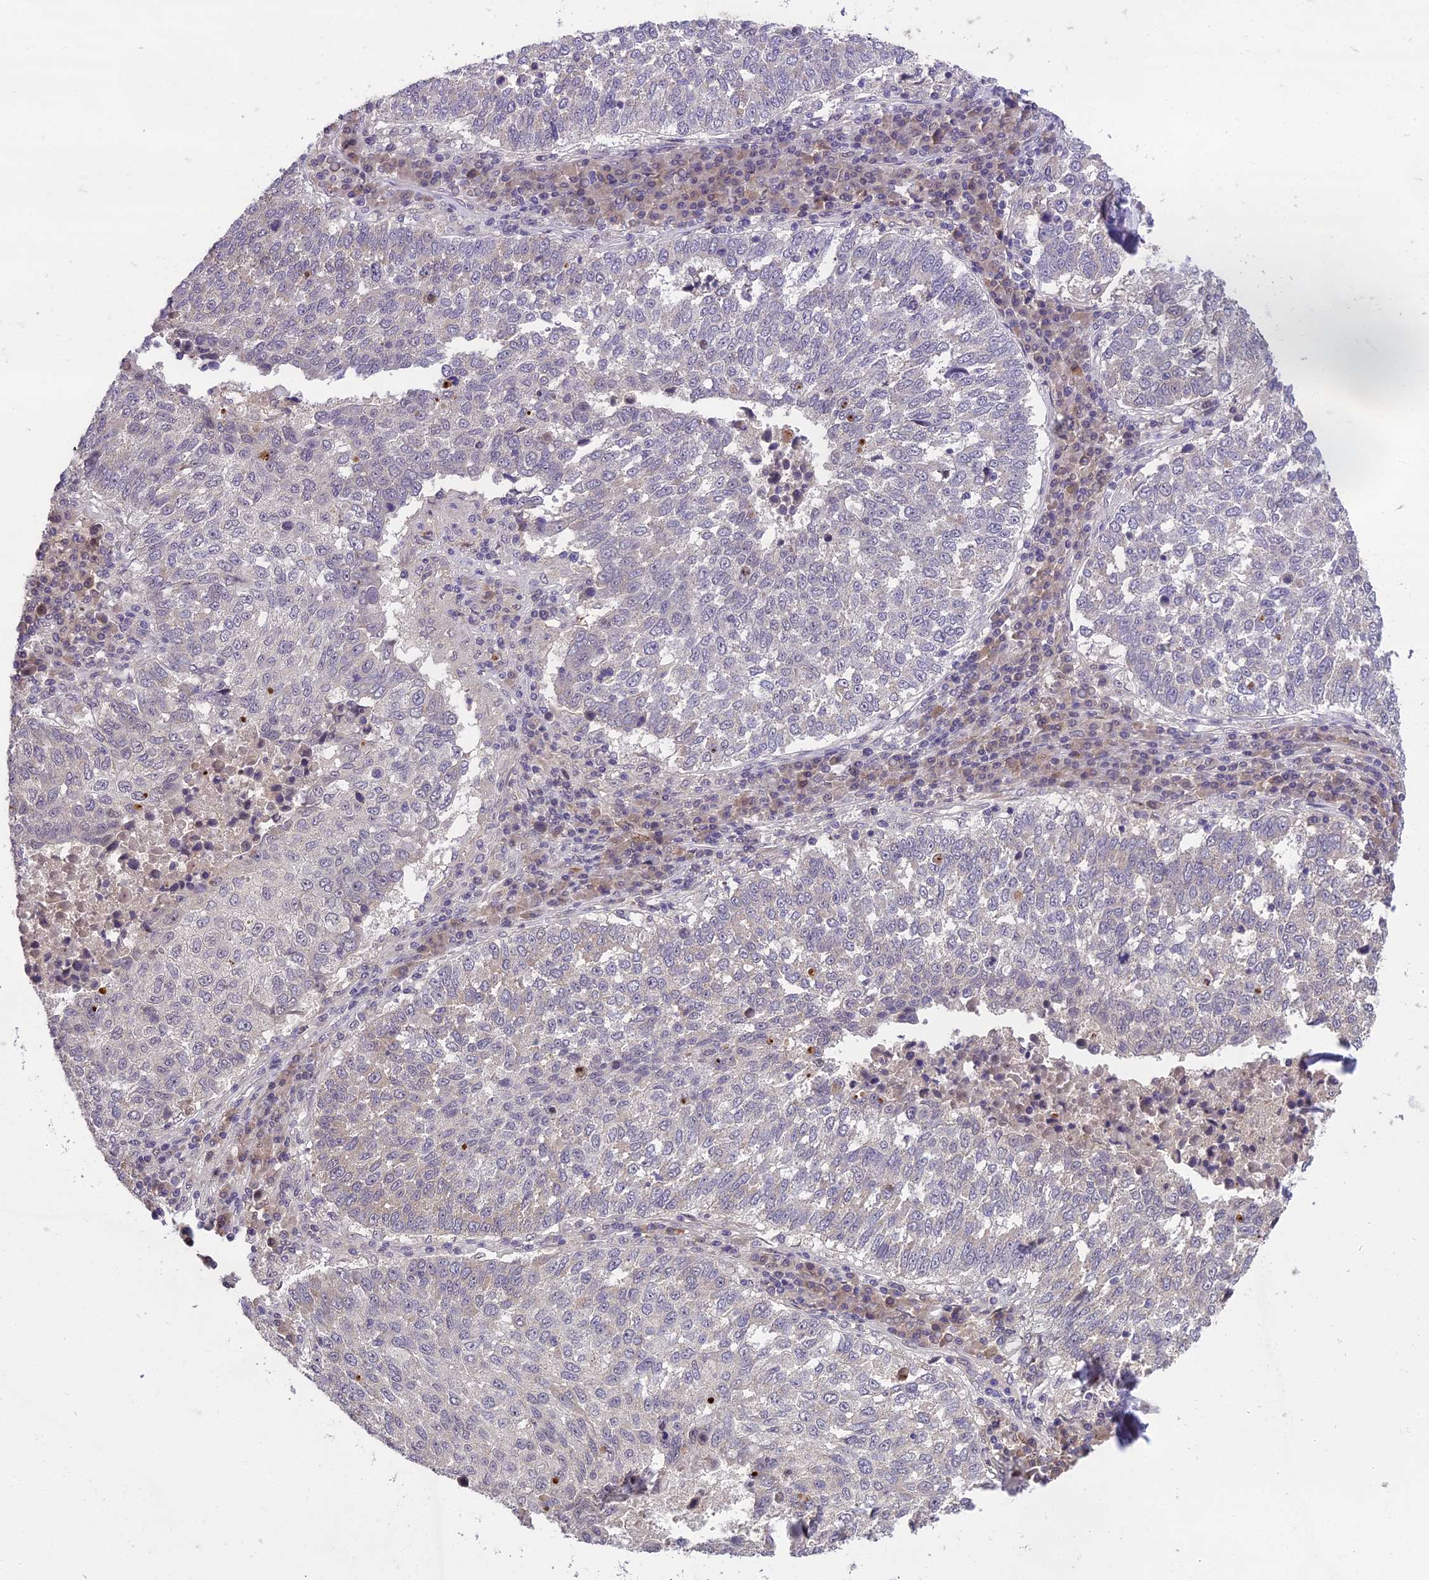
{"staining": {"intensity": "negative", "quantity": "none", "location": "none"}, "tissue": "lung cancer", "cell_type": "Tumor cells", "image_type": "cancer", "snomed": [{"axis": "morphology", "description": "Squamous cell carcinoma, NOS"}, {"axis": "topography", "description": "Lung"}], "caption": "Histopathology image shows no significant protein expression in tumor cells of lung squamous cell carcinoma. Nuclei are stained in blue.", "gene": "ZNF333", "patient": {"sex": "male", "age": 73}}